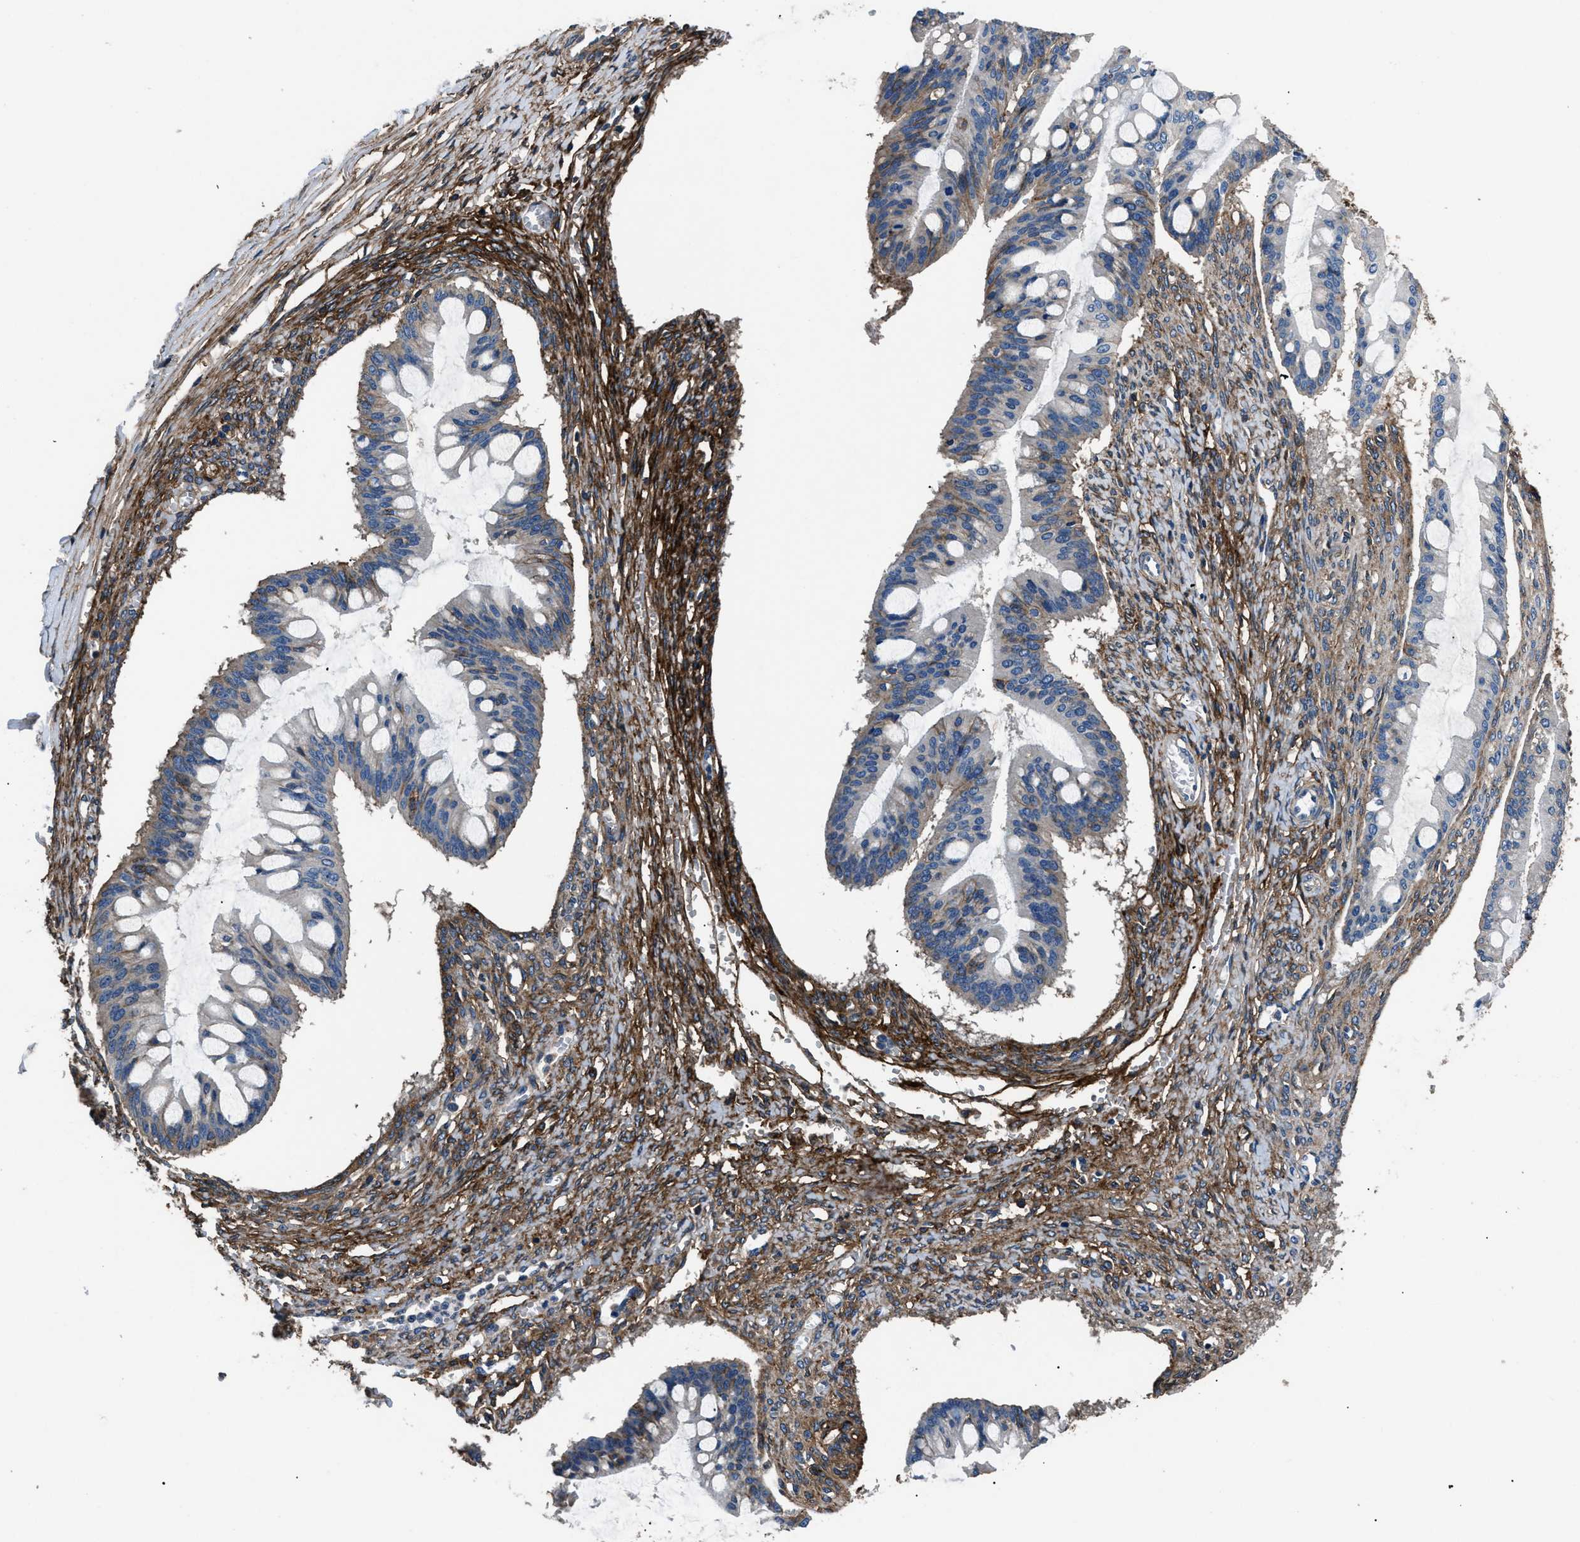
{"staining": {"intensity": "negative", "quantity": "none", "location": "none"}, "tissue": "ovarian cancer", "cell_type": "Tumor cells", "image_type": "cancer", "snomed": [{"axis": "morphology", "description": "Cystadenocarcinoma, mucinous, NOS"}, {"axis": "topography", "description": "Ovary"}], "caption": "Immunohistochemical staining of mucinous cystadenocarcinoma (ovarian) demonstrates no significant positivity in tumor cells.", "gene": "CD276", "patient": {"sex": "female", "age": 73}}